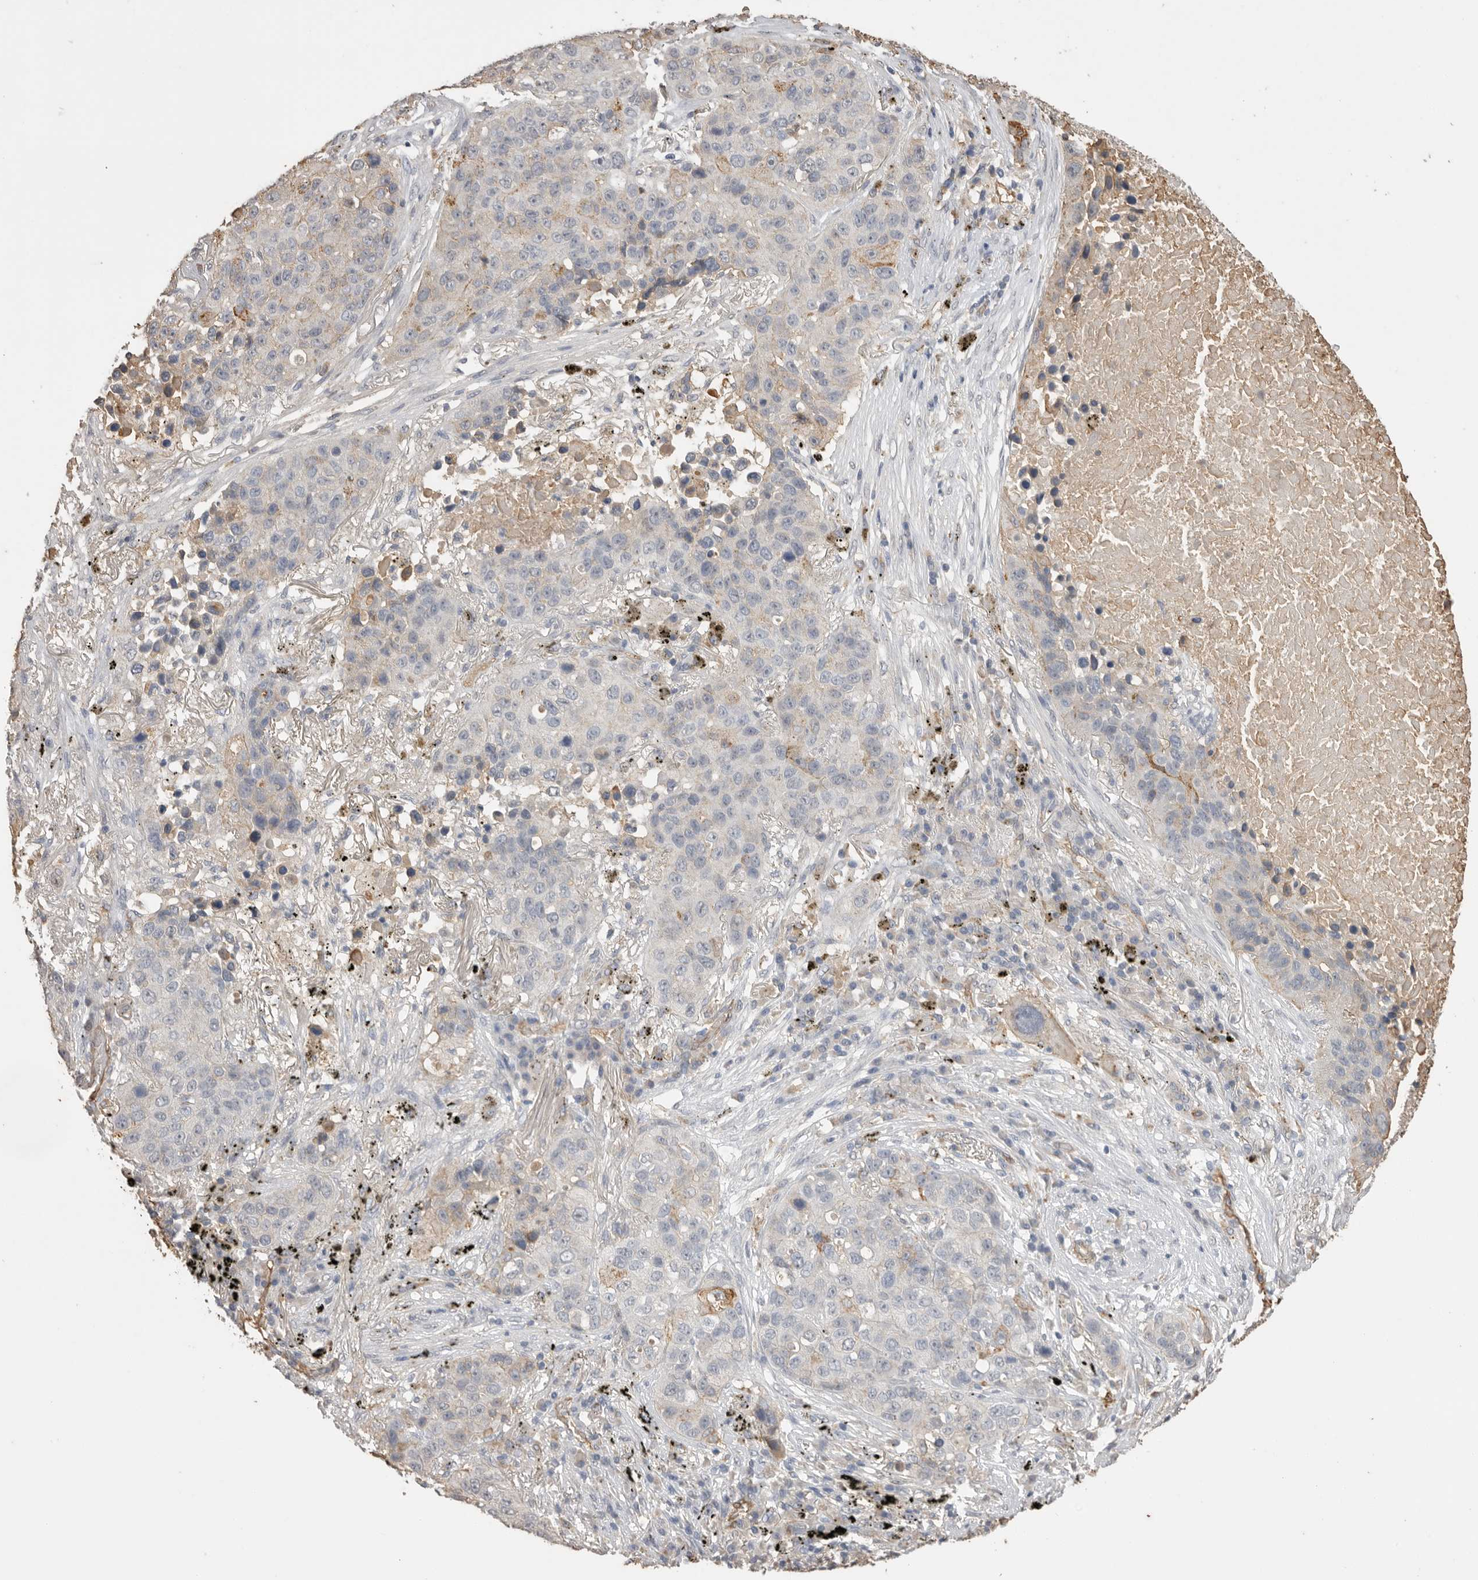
{"staining": {"intensity": "weak", "quantity": "<25%", "location": "cytoplasmic/membranous"}, "tissue": "lung cancer", "cell_type": "Tumor cells", "image_type": "cancer", "snomed": [{"axis": "morphology", "description": "Squamous cell carcinoma, NOS"}, {"axis": "topography", "description": "Lung"}], "caption": "Immunohistochemistry (IHC) micrograph of lung cancer stained for a protein (brown), which reveals no positivity in tumor cells.", "gene": "IL27", "patient": {"sex": "male", "age": 57}}